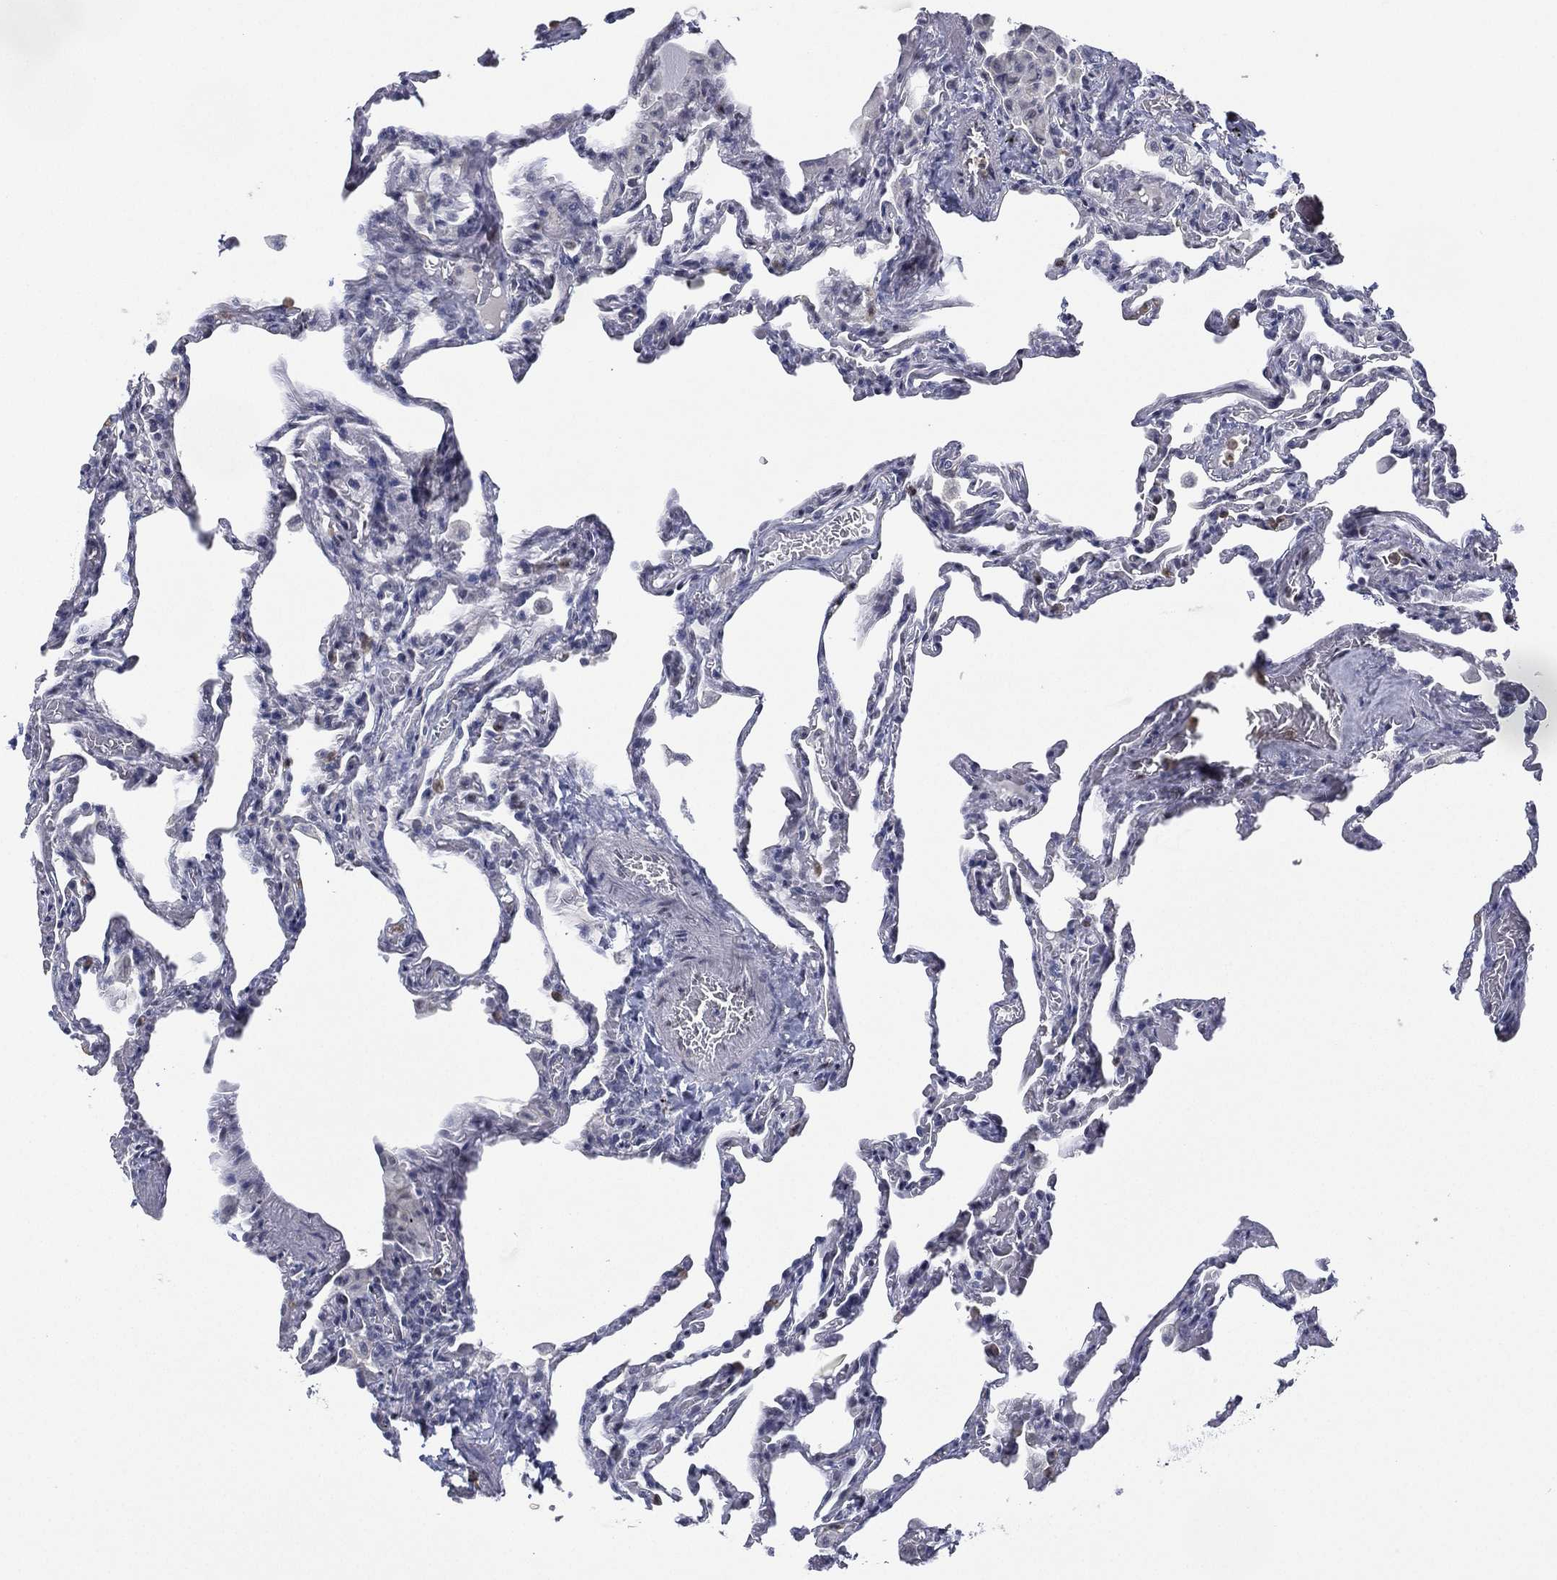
{"staining": {"intensity": "negative", "quantity": "none", "location": "none"}, "tissue": "lung", "cell_type": "Alveolar cells", "image_type": "normal", "snomed": [{"axis": "morphology", "description": "Normal tissue, NOS"}, {"axis": "topography", "description": "Lung"}], "caption": "High power microscopy histopathology image of an immunohistochemistry (IHC) image of benign lung, revealing no significant staining in alveolar cells.", "gene": "ZNF711", "patient": {"sex": "female", "age": 43}}